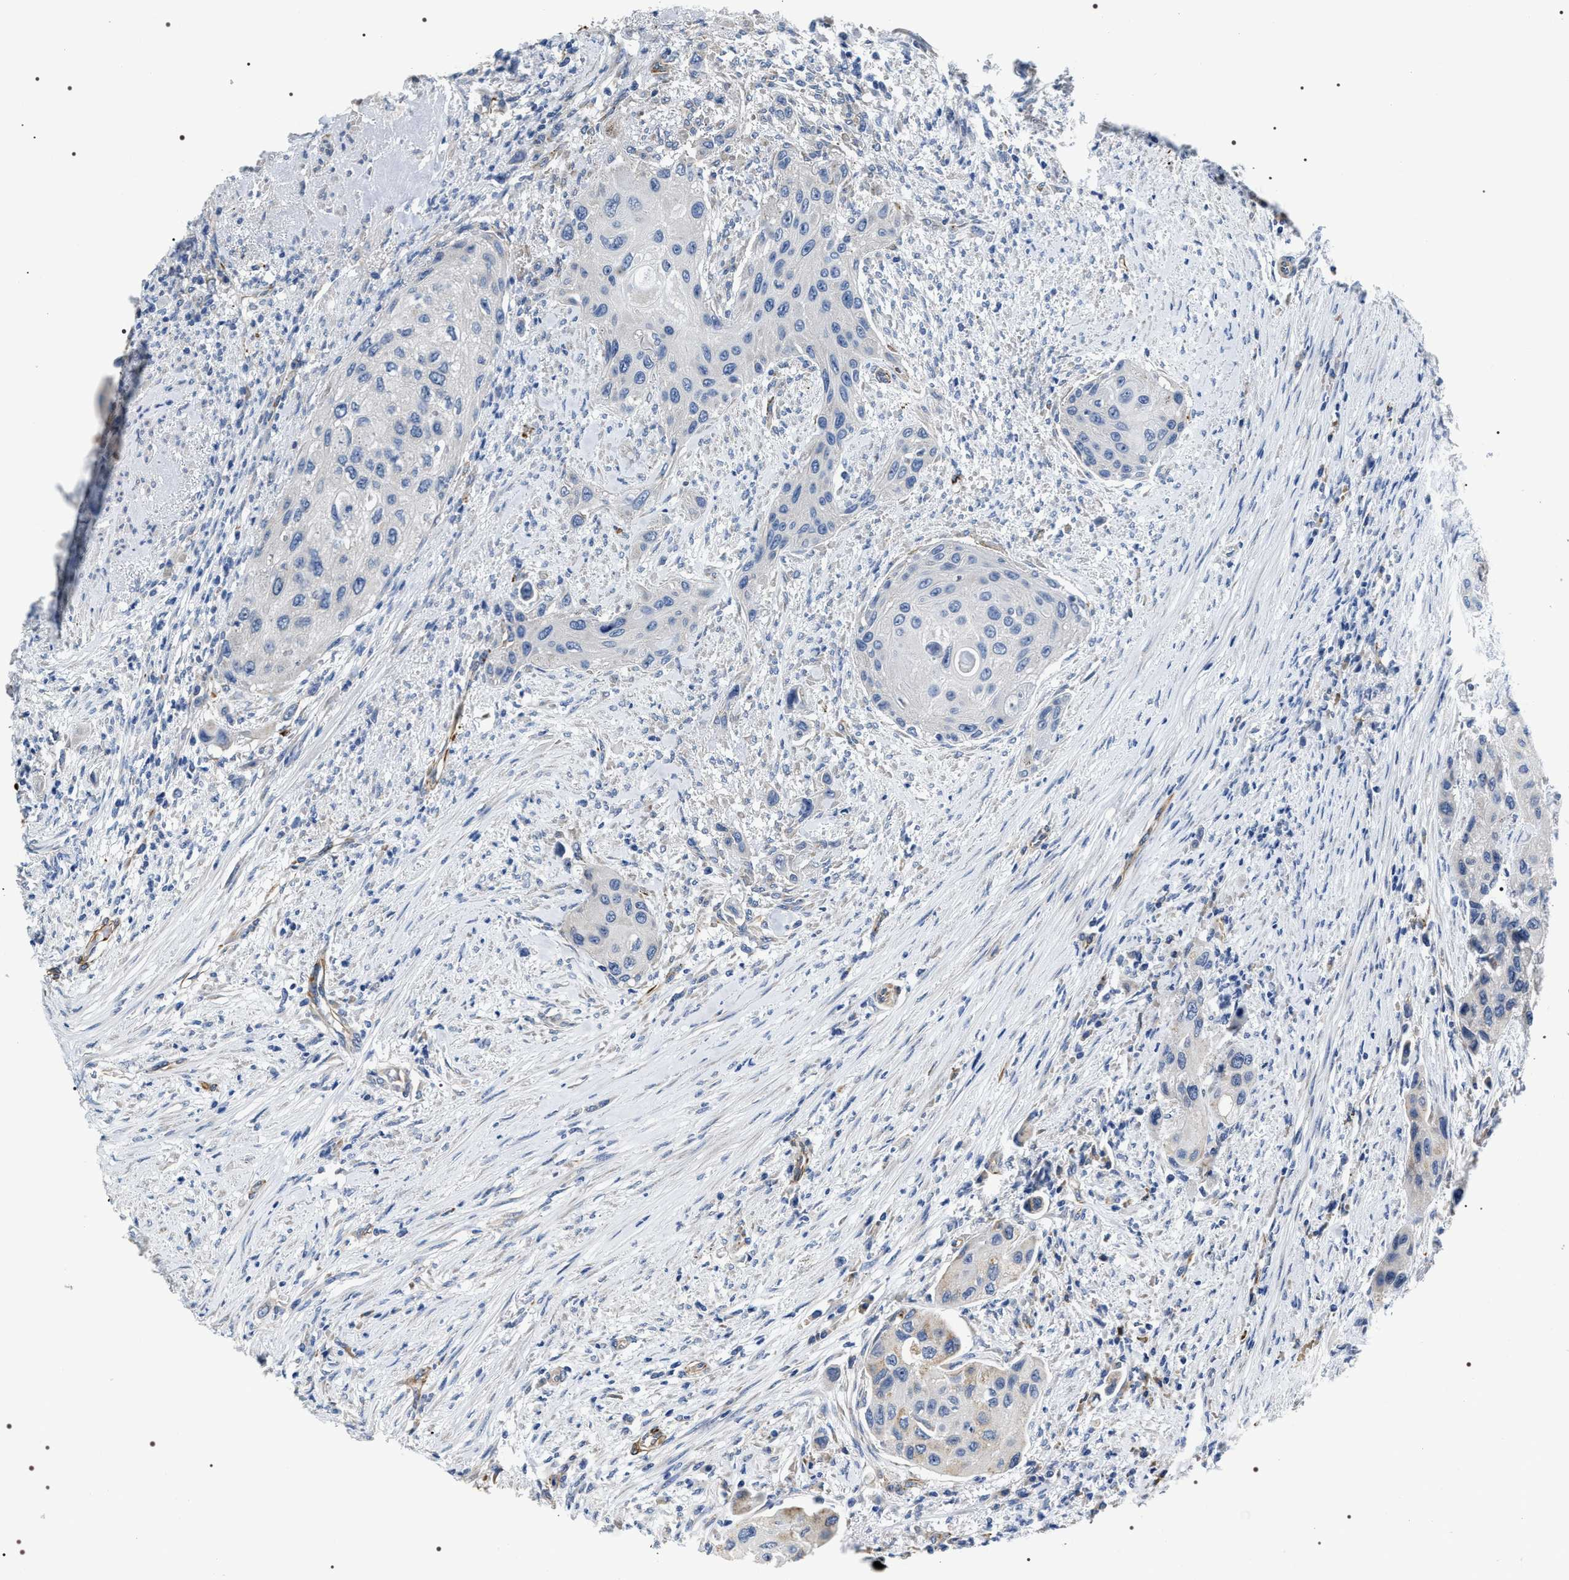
{"staining": {"intensity": "negative", "quantity": "none", "location": "none"}, "tissue": "urothelial cancer", "cell_type": "Tumor cells", "image_type": "cancer", "snomed": [{"axis": "morphology", "description": "Urothelial carcinoma, High grade"}, {"axis": "topography", "description": "Urinary bladder"}], "caption": "IHC of human urothelial cancer displays no positivity in tumor cells.", "gene": "PKD1L1", "patient": {"sex": "female", "age": 56}}